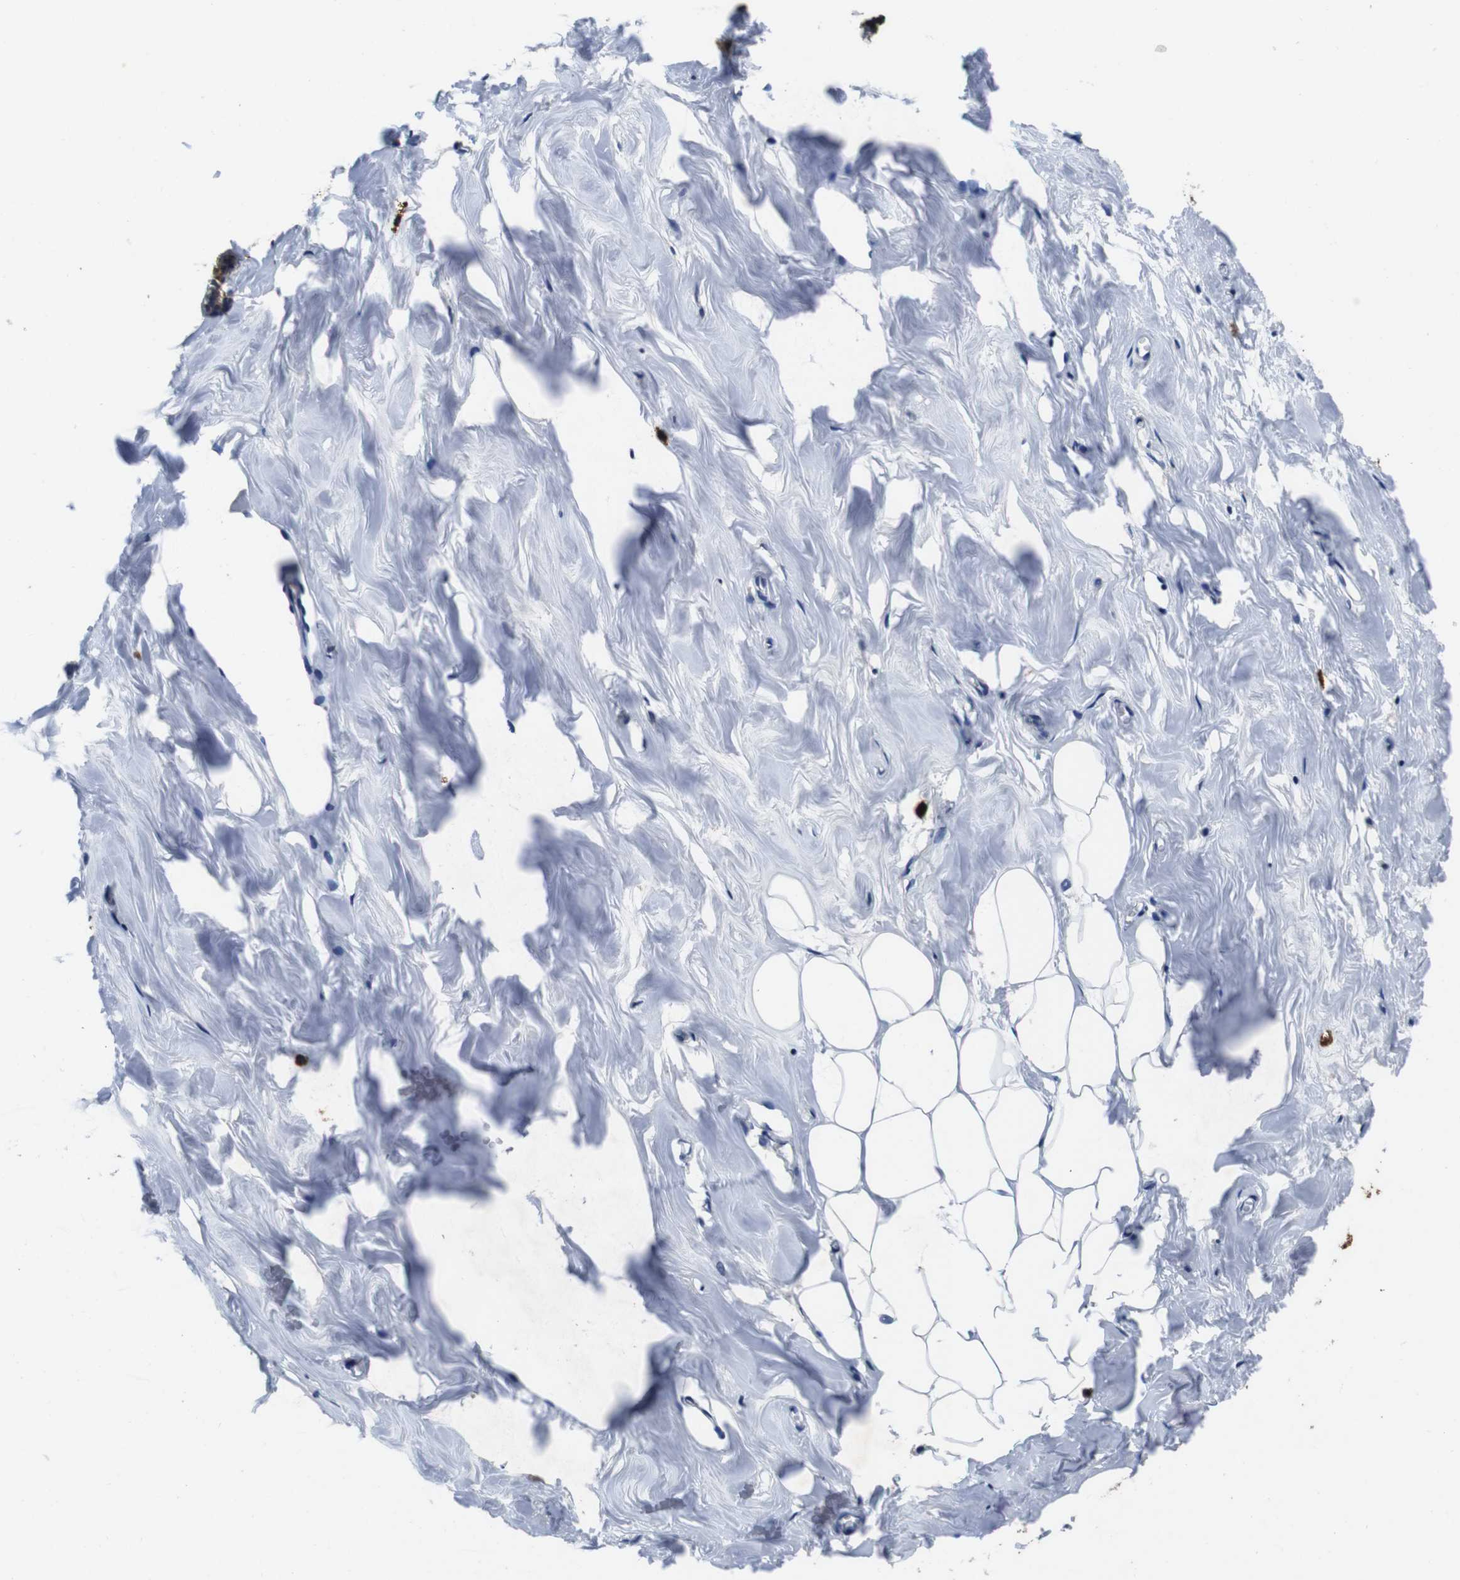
{"staining": {"intensity": "negative", "quantity": "none", "location": "none"}, "tissue": "breast", "cell_type": "Adipocytes", "image_type": "normal", "snomed": [{"axis": "morphology", "description": "Normal tissue, NOS"}, {"axis": "topography", "description": "Breast"}], "caption": "Immunohistochemical staining of benign breast displays no significant positivity in adipocytes. (DAB (3,3'-diaminobenzidine) immunohistochemistry, high magnification).", "gene": "GLIPR1", "patient": {"sex": "female", "age": 27}}